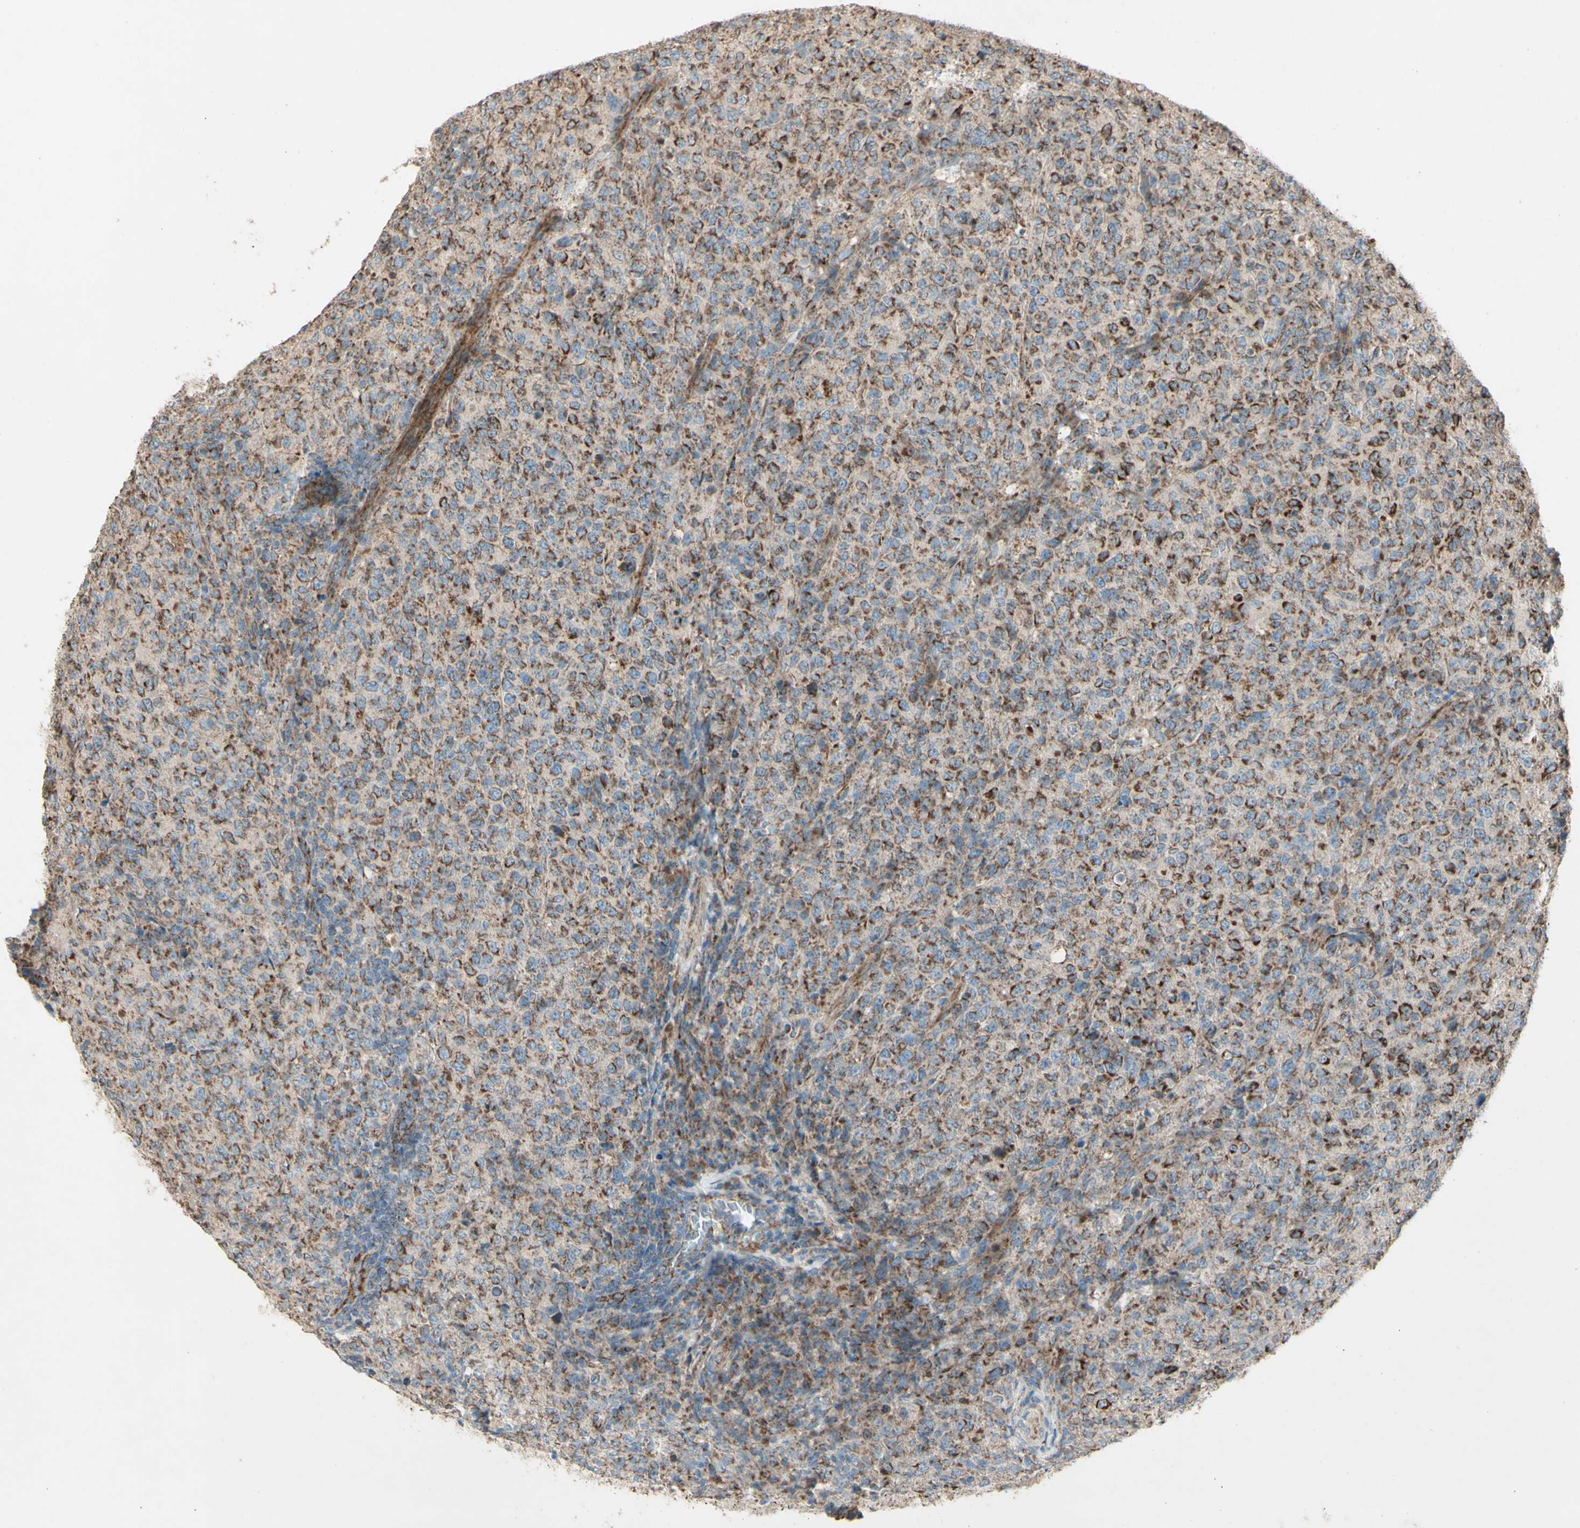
{"staining": {"intensity": "moderate", "quantity": ">75%", "location": "cytoplasmic/membranous"}, "tissue": "lymphoma", "cell_type": "Tumor cells", "image_type": "cancer", "snomed": [{"axis": "morphology", "description": "Malignant lymphoma, non-Hodgkin's type, High grade"}, {"axis": "topography", "description": "Tonsil"}], "caption": "High-grade malignant lymphoma, non-Hodgkin's type stained for a protein (brown) displays moderate cytoplasmic/membranous positive expression in approximately >75% of tumor cells.", "gene": "RHOT1", "patient": {"sex": "female", "age": 36}}